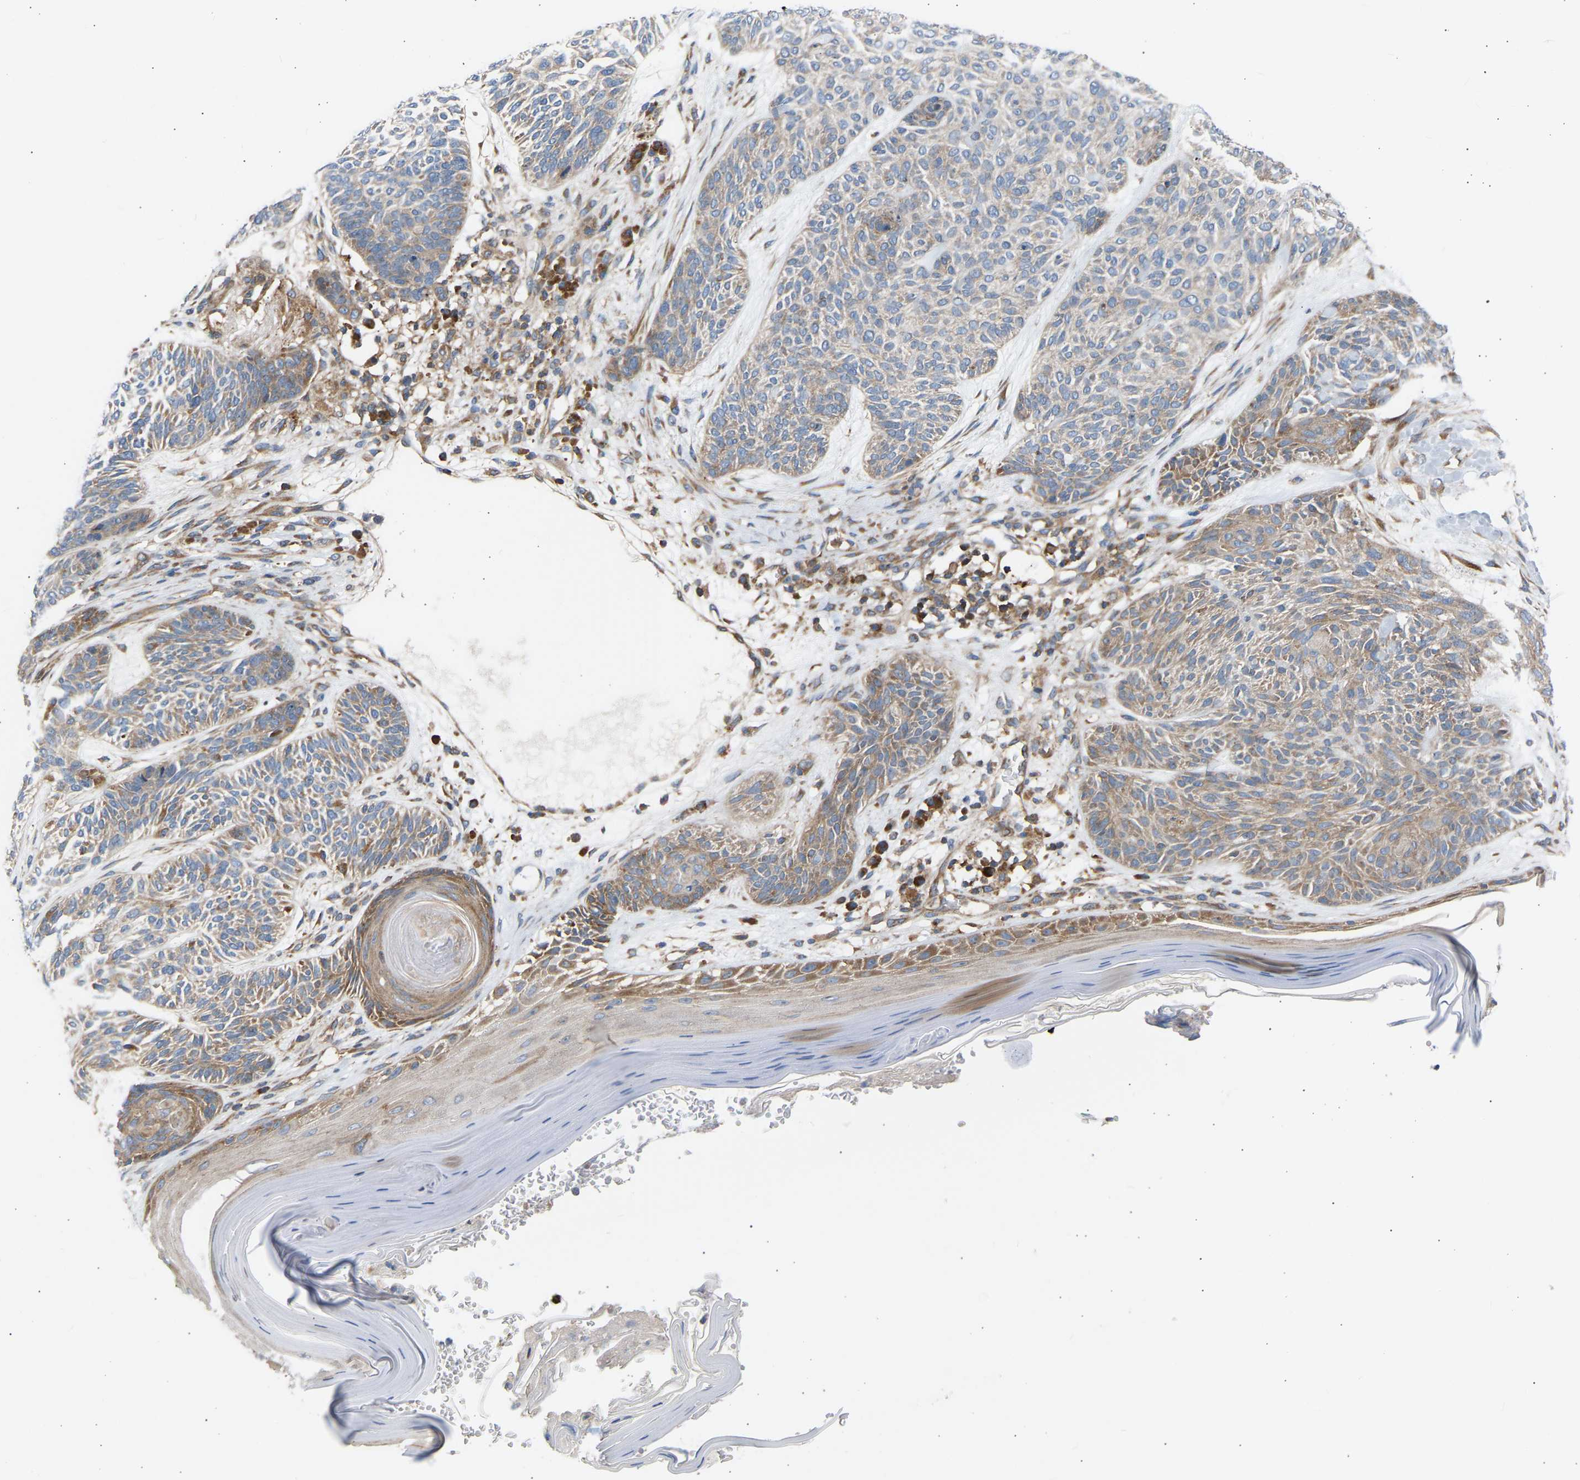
{"staining": {"intensity": "moderate", "quantity": "<25%", "location": "cytoplasmic/membranous"}, "tissue": "skin cancer", "cell_type": "Tumor cells", "image_type": "cancer", "snomed": [{"axis": "morphology", "description": "Basal cell carcinoma"}, {"axis": "topography", "description": "Skin"}], "caption": "A histopathology image of skin cancer (basal cell carcinoma) stained for a protein displays moderate cytoplasmic/membranous brown staining in tumor cells.", "gene": "GCN1", "patient": {"sex": "male", "age": 55}}